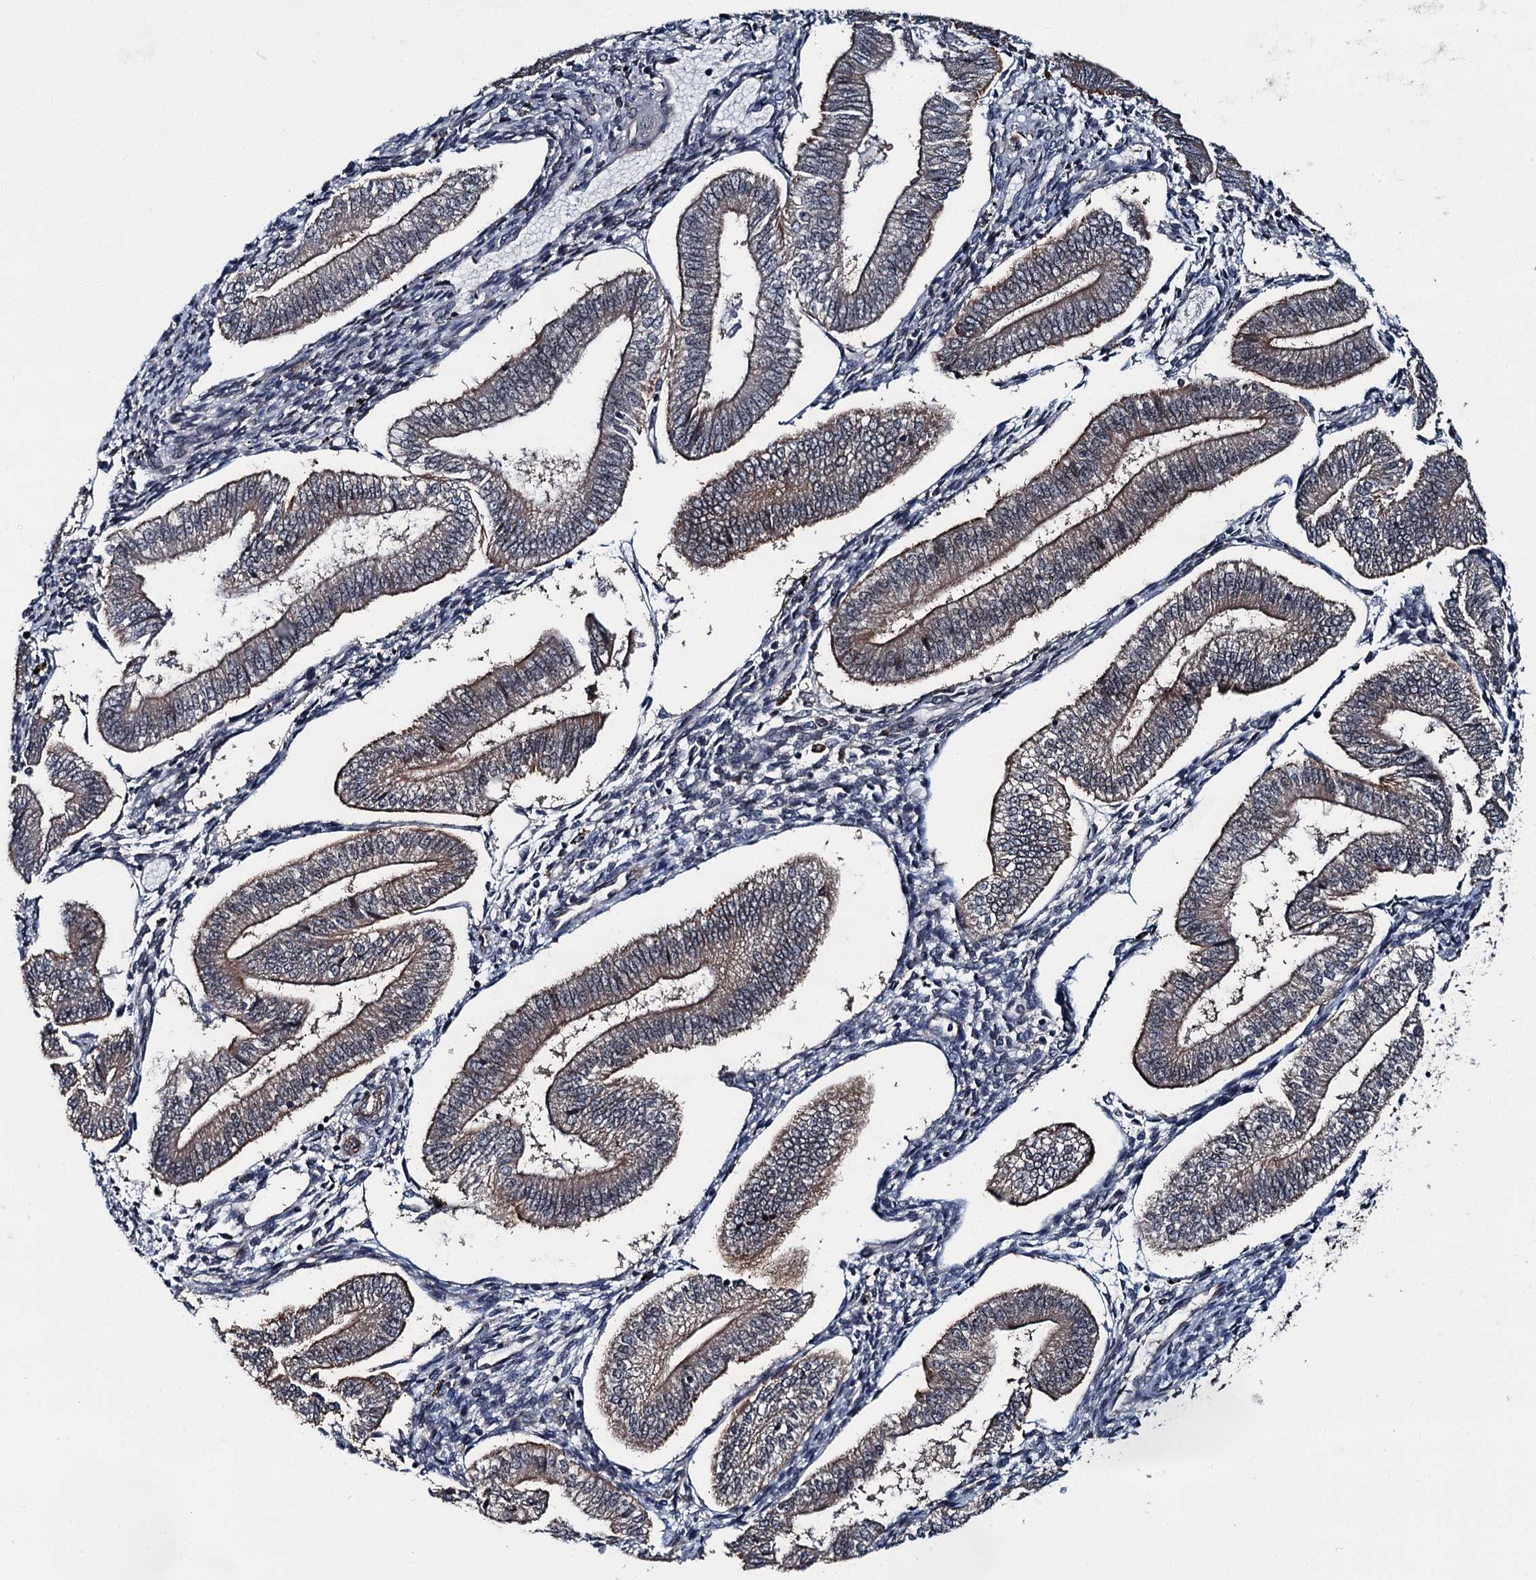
{"staining": {"intensity": "negative", "quantity": "none", "location": "none"}, "tissue": "endometrium", "cell_type": "Cells in endometrial stroma", "image_type": "normal", "snomed": [{"axis": "morphology", "description": "Normal tissue, NOS"}, {"axis": "topography", "description": "Endometrium"}], "caption": "The immunohistochemistry image has no significant expression in cells in endometrial stroma of endometrium. (DAB immunohistochemistry (IHC) with hematoxylin counter stain).", "gene": "ZFYVE19", "patient": {"sex": "female", "age": 34}}